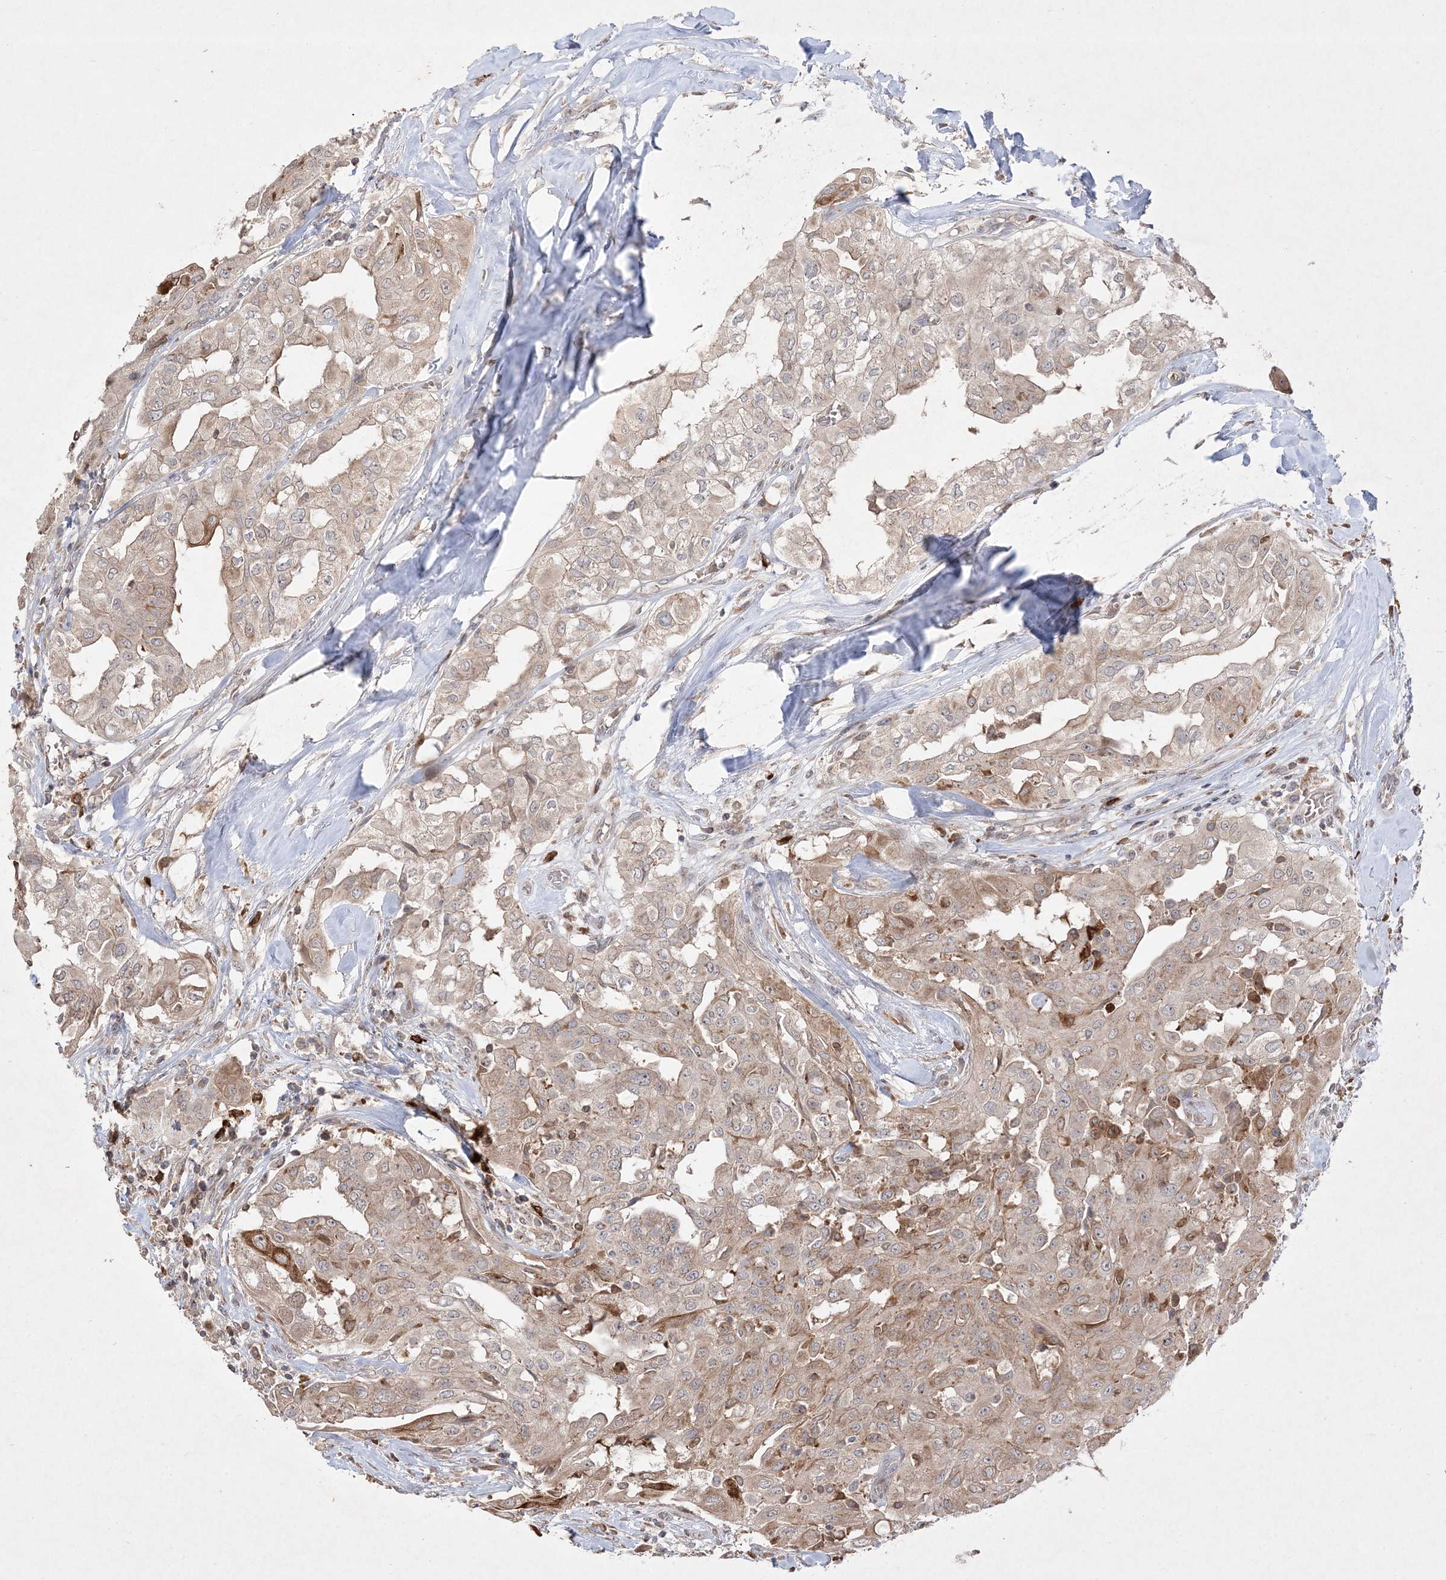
{"staining": {"intensity": "weak", "quantity": ">75%", "location": "cytoplasmic/membranous"}, "tissue": "thyroid cancer", "cell_type": "Tumor cells", "image_type": "cancer", "snomed": [{"axis": "morphology", "description": "Papillary adenocarcinoma, NOS"}, {"axis": "topography", "description": "Thyroid gland"}], "caption": "Thyroid cancer stained with a protein marker exhibits weak staining in tumor cells.", "gene": "CLNK", "patient": {"sex": "female", "age": 59}}